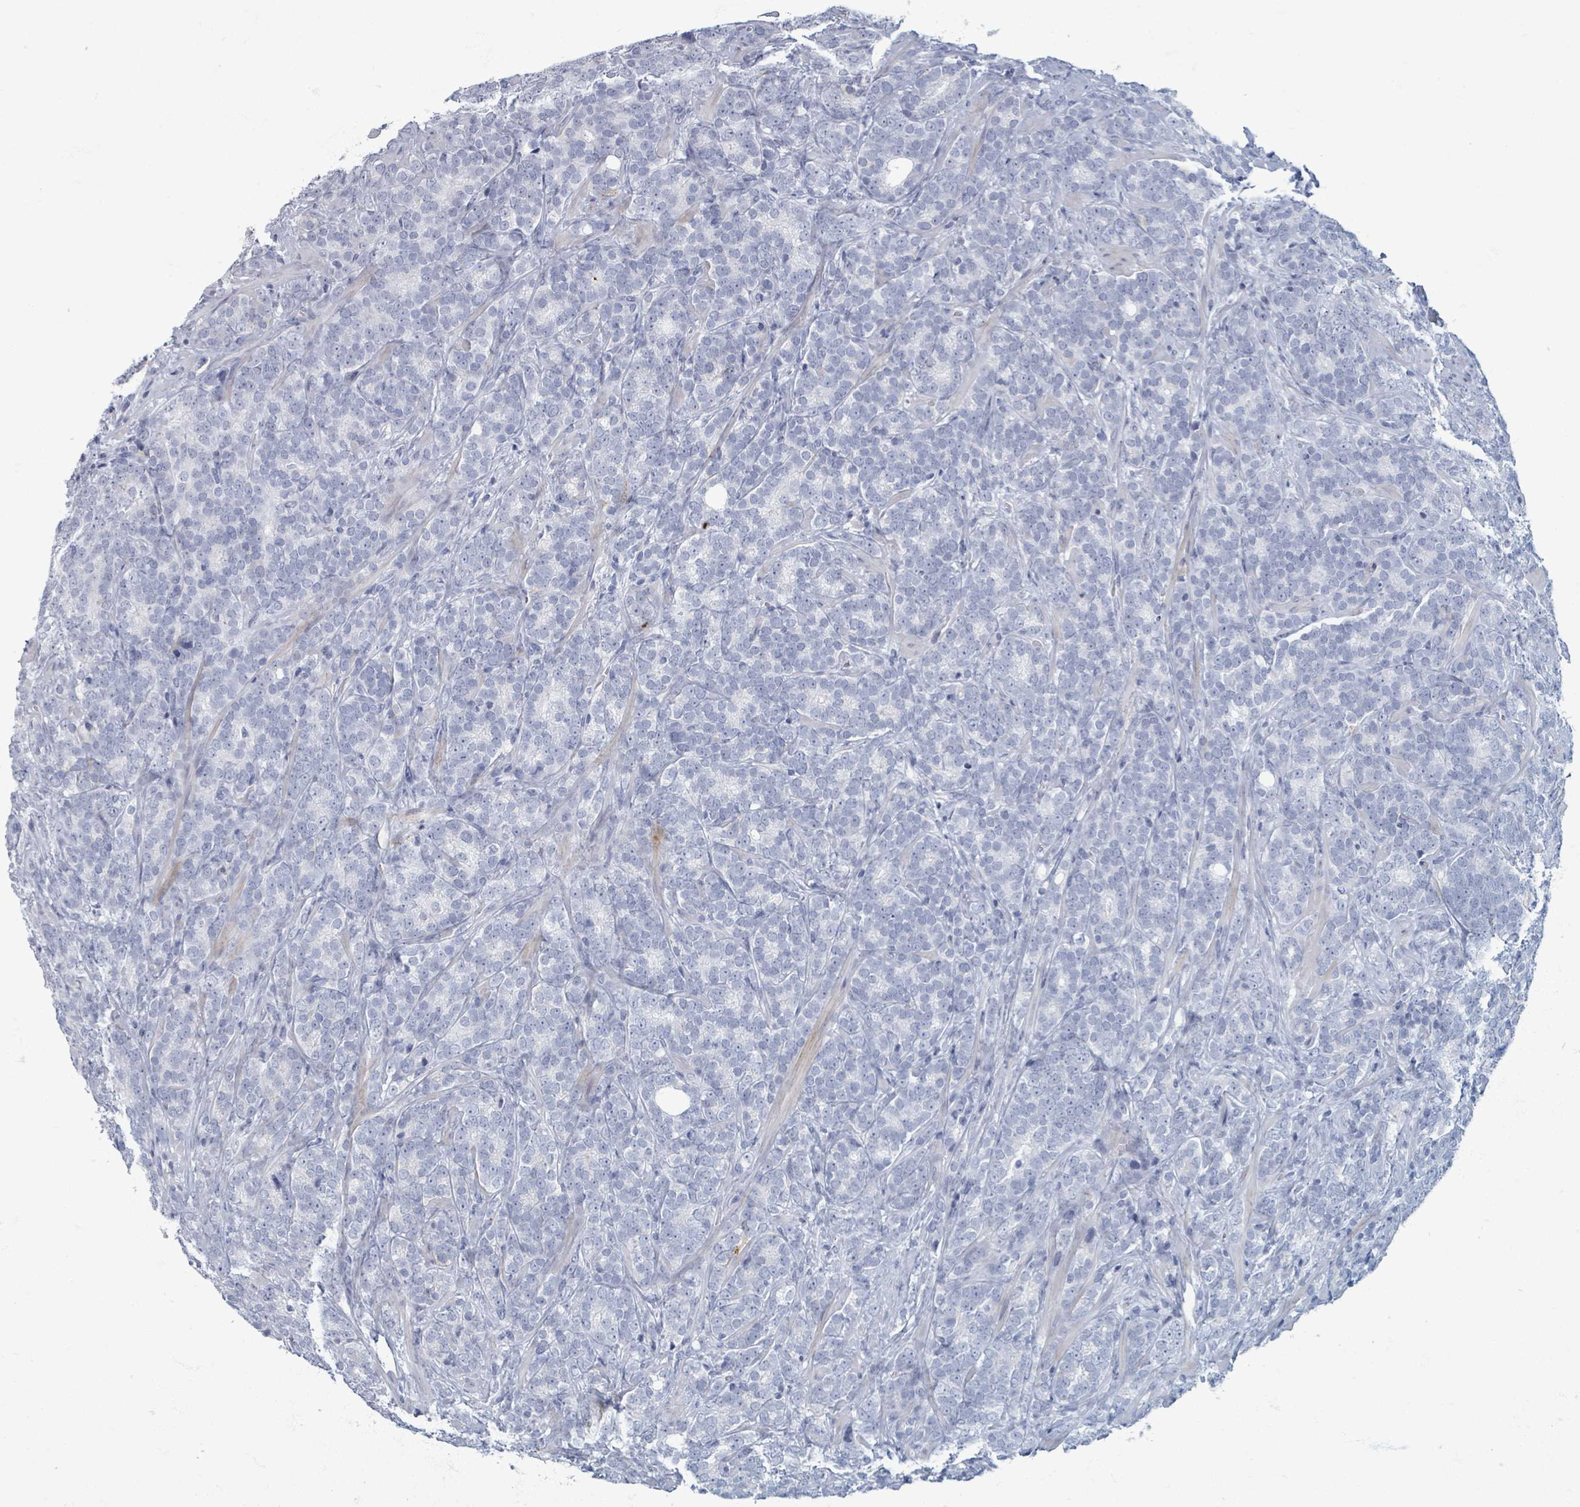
{"staining": {"intensity": "negative", "quantity": "none", "location": "none"}, "tissue": "prostate cancer", "cell_type": "Tumor cells", "image_type": "cancer", "snomed": [{"axis": "morphology", "description": "Adenocarcinoma, High grade"}, {"axis": "topography", "description": "Prostate"}], "caption": "Photomicrograph shows no protein staining in tumor cells of high-grade adenocarcinoma (prostate) tissue.", "gene": "TAS2R1", "patient": {"sex": "male", "age": 64}}